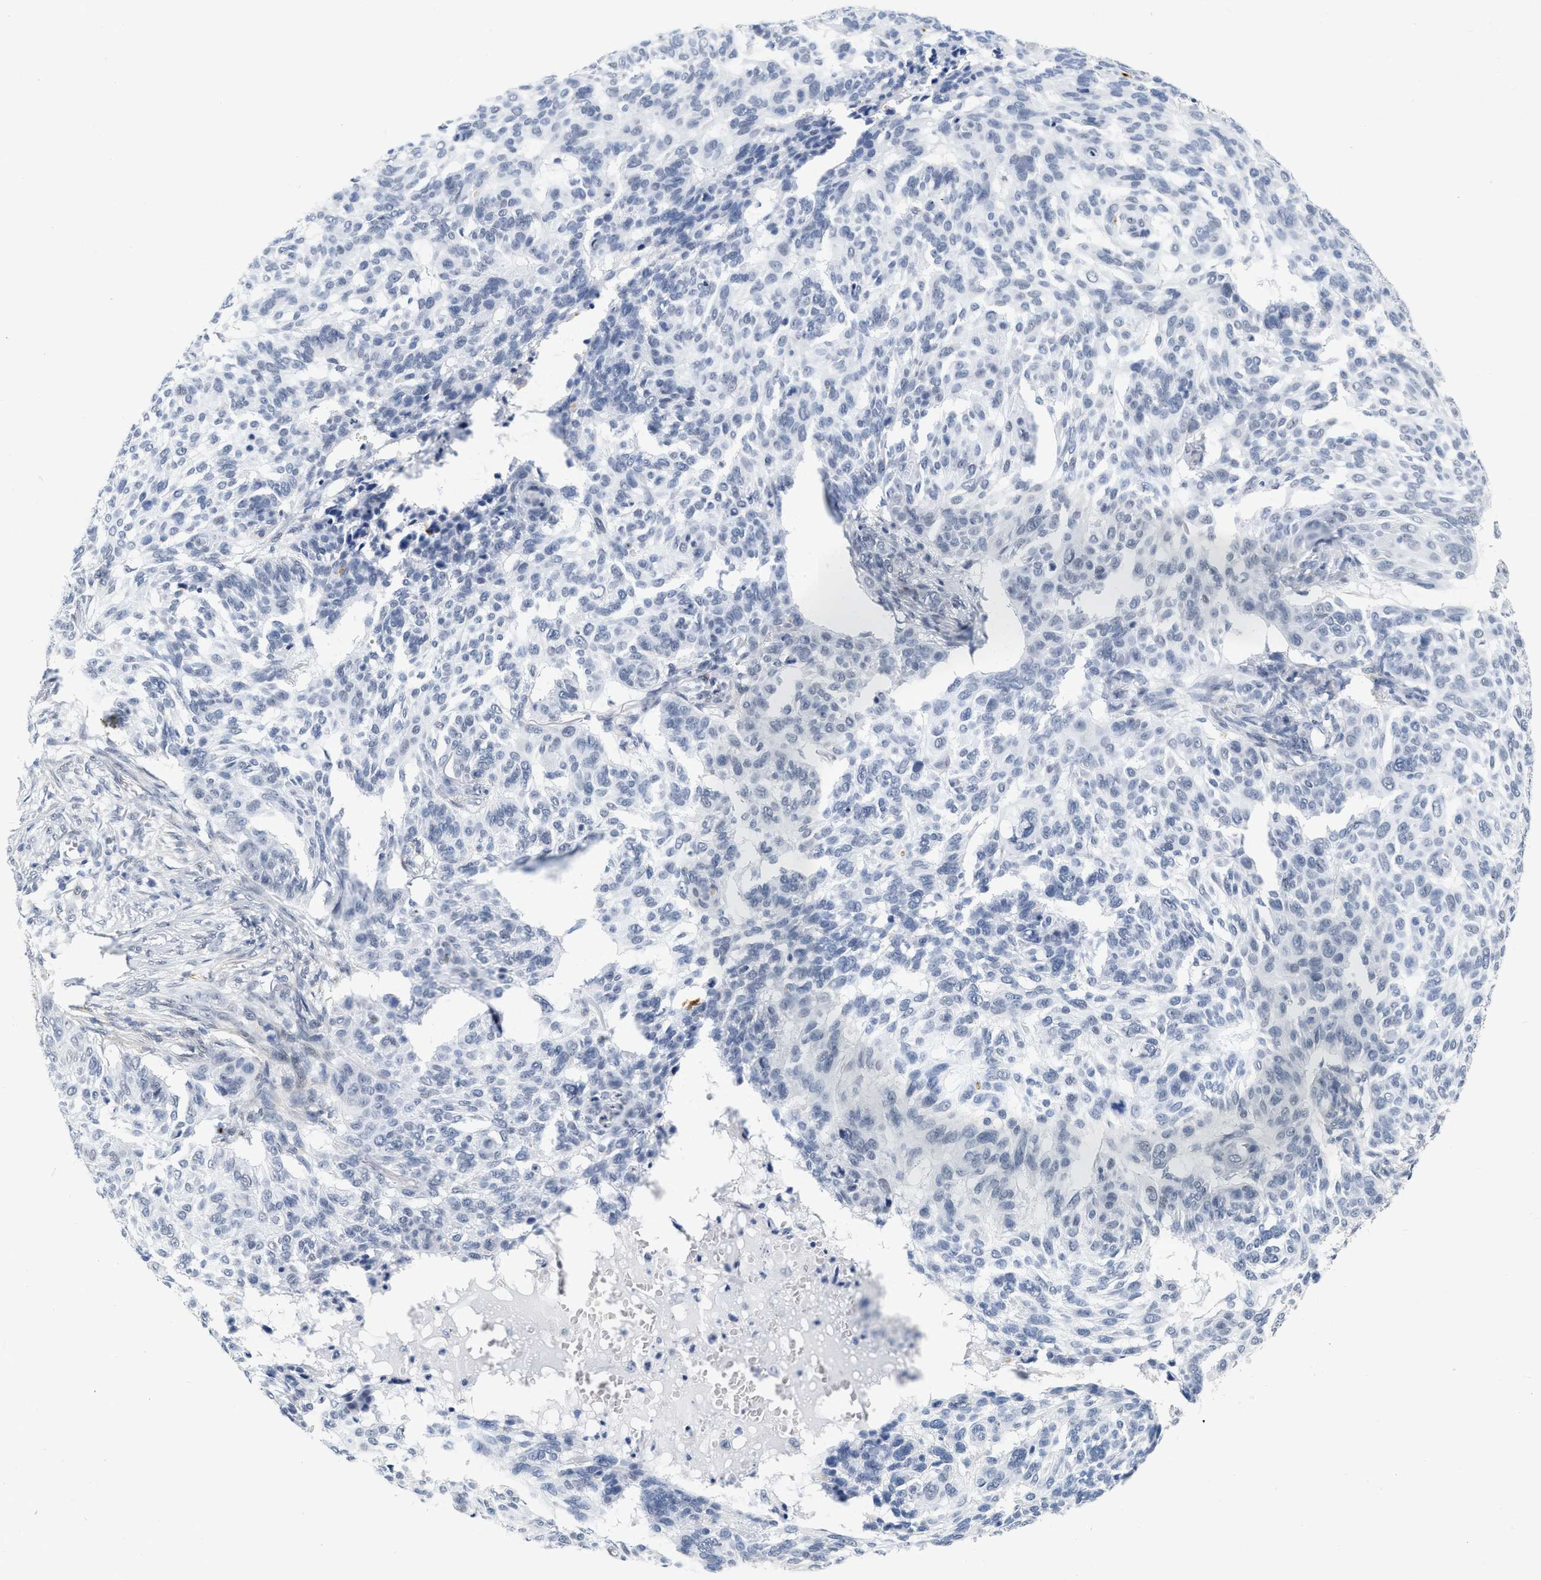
{"staining": {"intensity": "negative", "quantity": "none", "location": "none"}, "tissue": "skin cancer", "cell_type": "Tumor cells", "image_type": "cancer", "snomed": [{"axis": "morphology", "description": "Basal cell carcinoma"}, {"axis": "topography", "description": "Skin"}], "caption": "Tumor cells are negative for protein expression in human basal cell carcinoma (skin).", "gene": "XIRP1", "patient": {"sex": "male", "age": 85}}